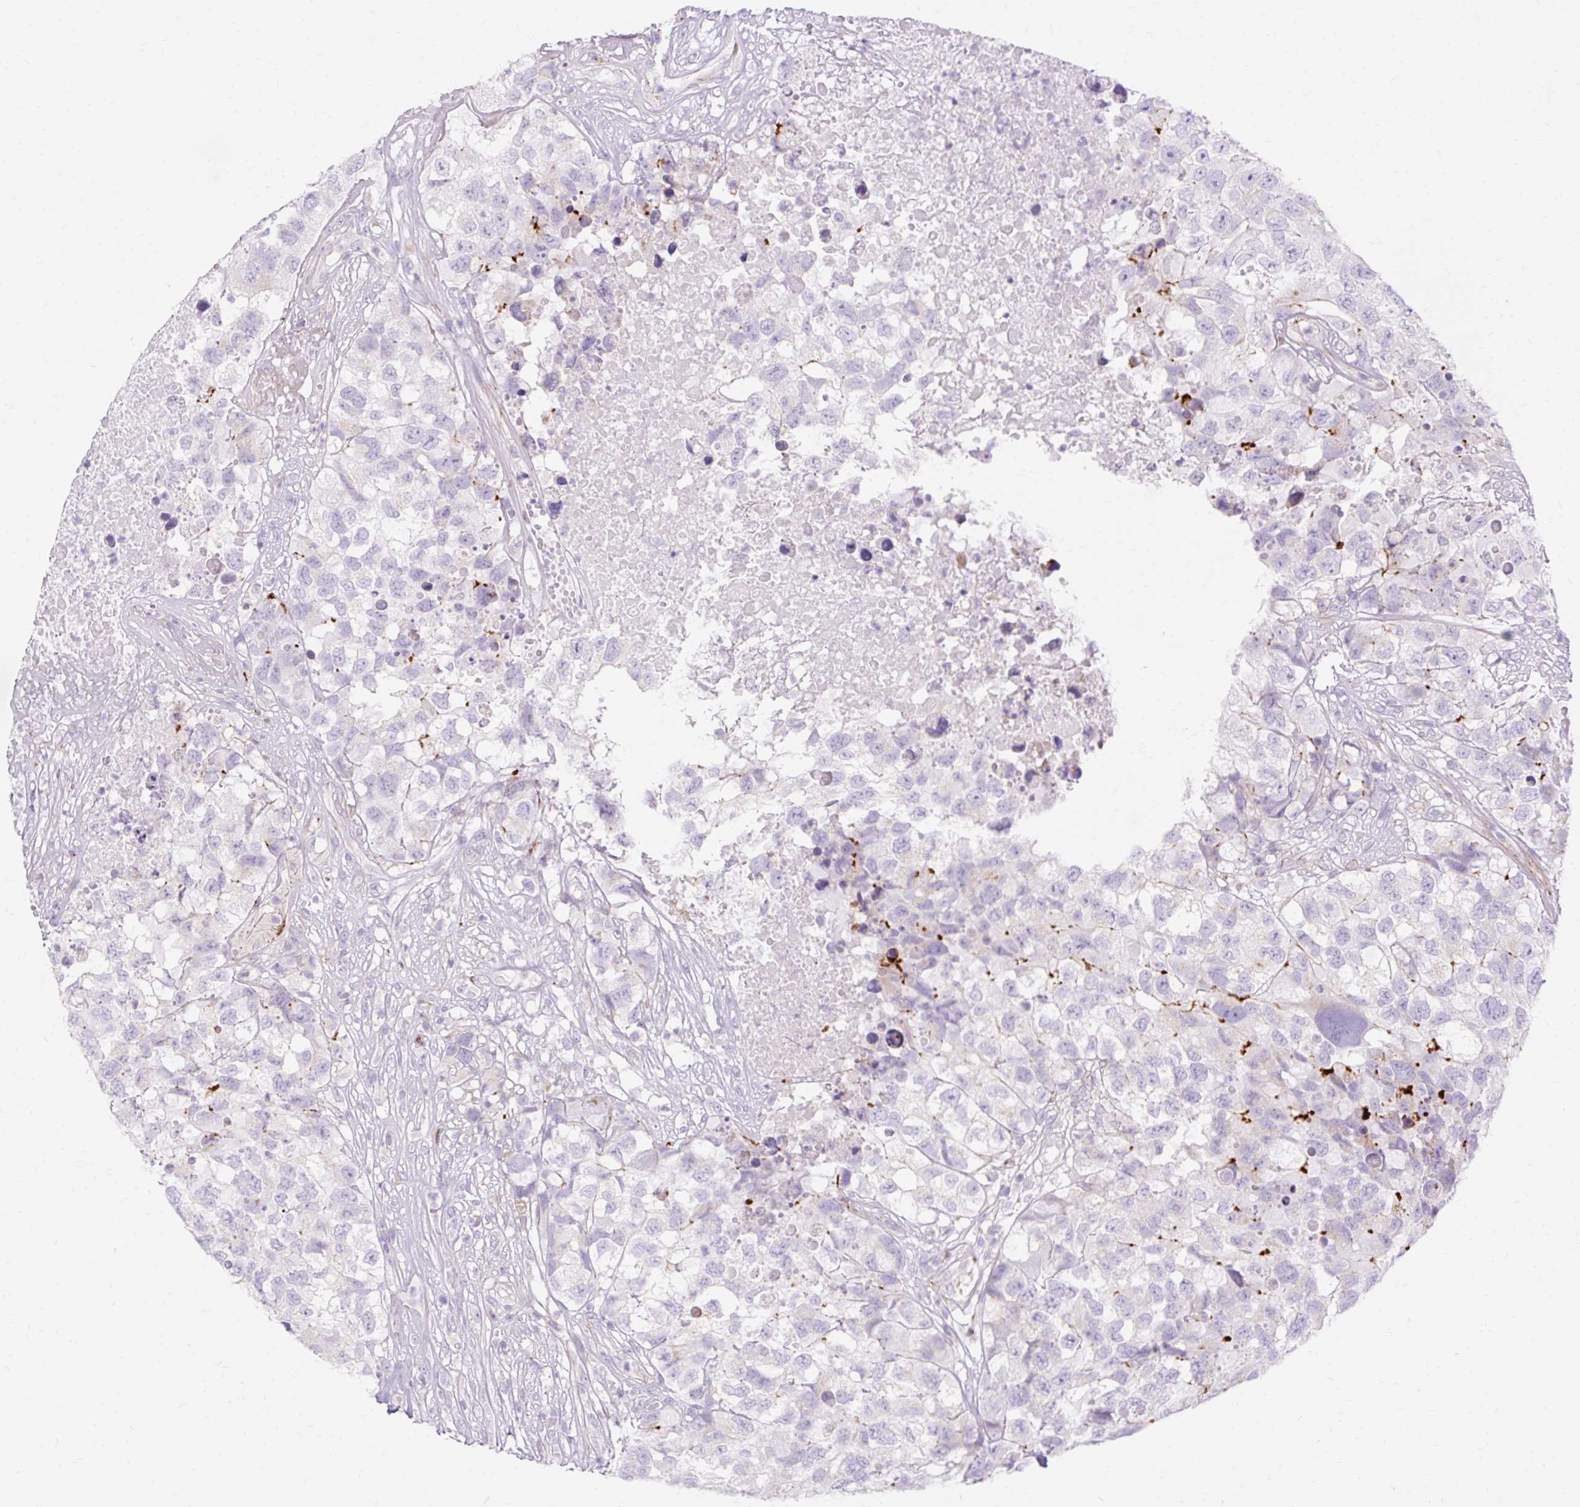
{"staining": {"intensity": "negative", "quantity": "none", "location": "none"}, "tissue": "testis cancer", "cell_type": "Tumor cells", "image_type": "cancer", "snomed": [{"axis": "morphology", "description": "Carcinoma, Embryonal, NOS"}, {"axis": "topography", "description": "Testis"}], "caption": "IHC of testis embryonal carcinoma displays no staining in tumor cells.", "gene": "CORO7-PAM16", "patient": {"sex": "male", "age": 83}}